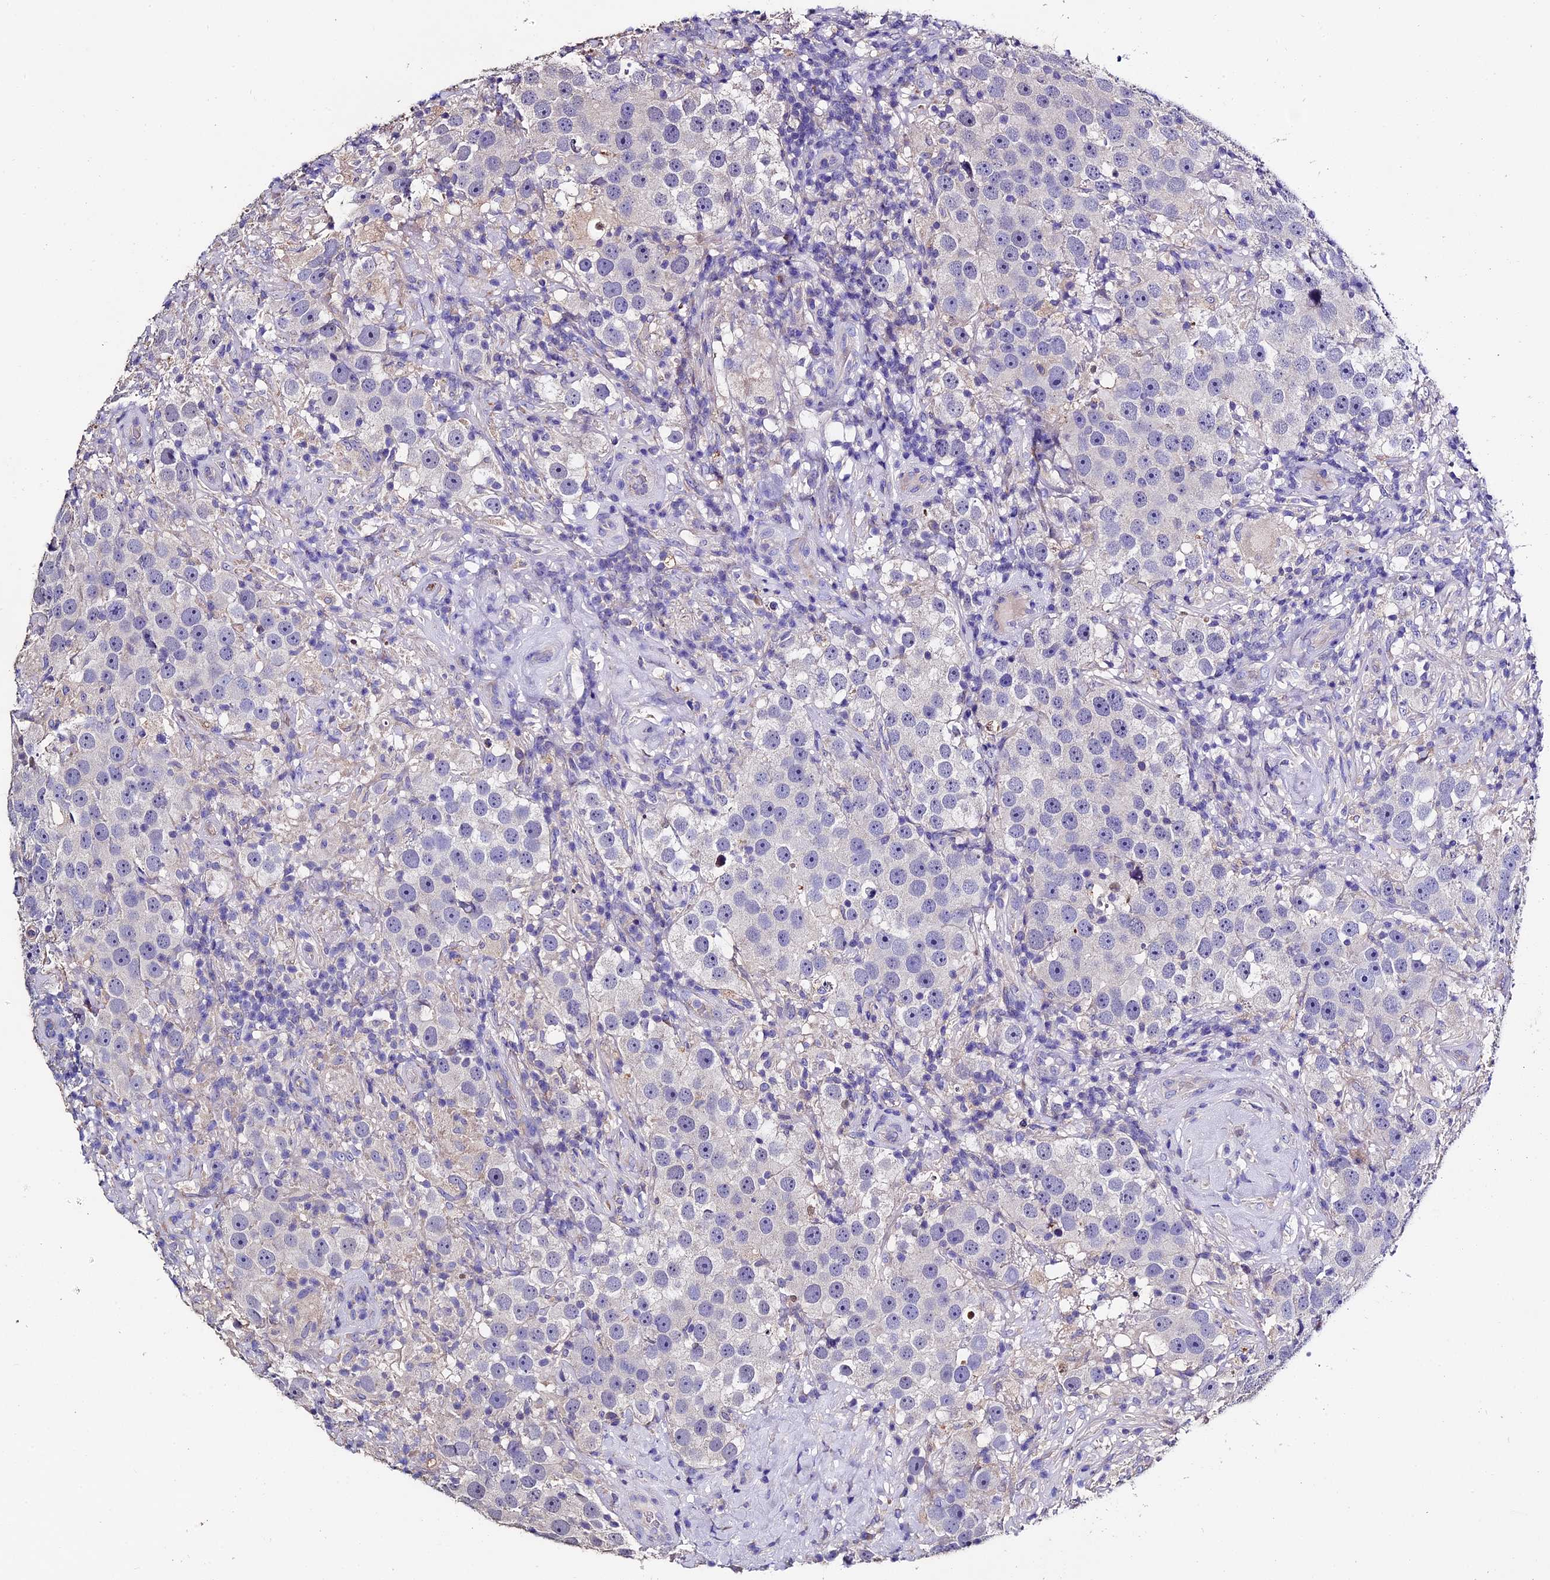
{"staining": {"intensity": "negative", "quantity": "none", "location": "none"}, "tissue": "testis cancer", "cell_type": "Tumor cells", "image_type": "cancer", "snomed": [{"axis": "morphology", "description": "Seminoma, NOS"}, {"axis": "topography", "description": "Testis"}], "caption": "There is no significant staining in tumor cells of seminoma (testis).", "gene": "FBXW9", "patient": {"sex": "male", "age": 49}}